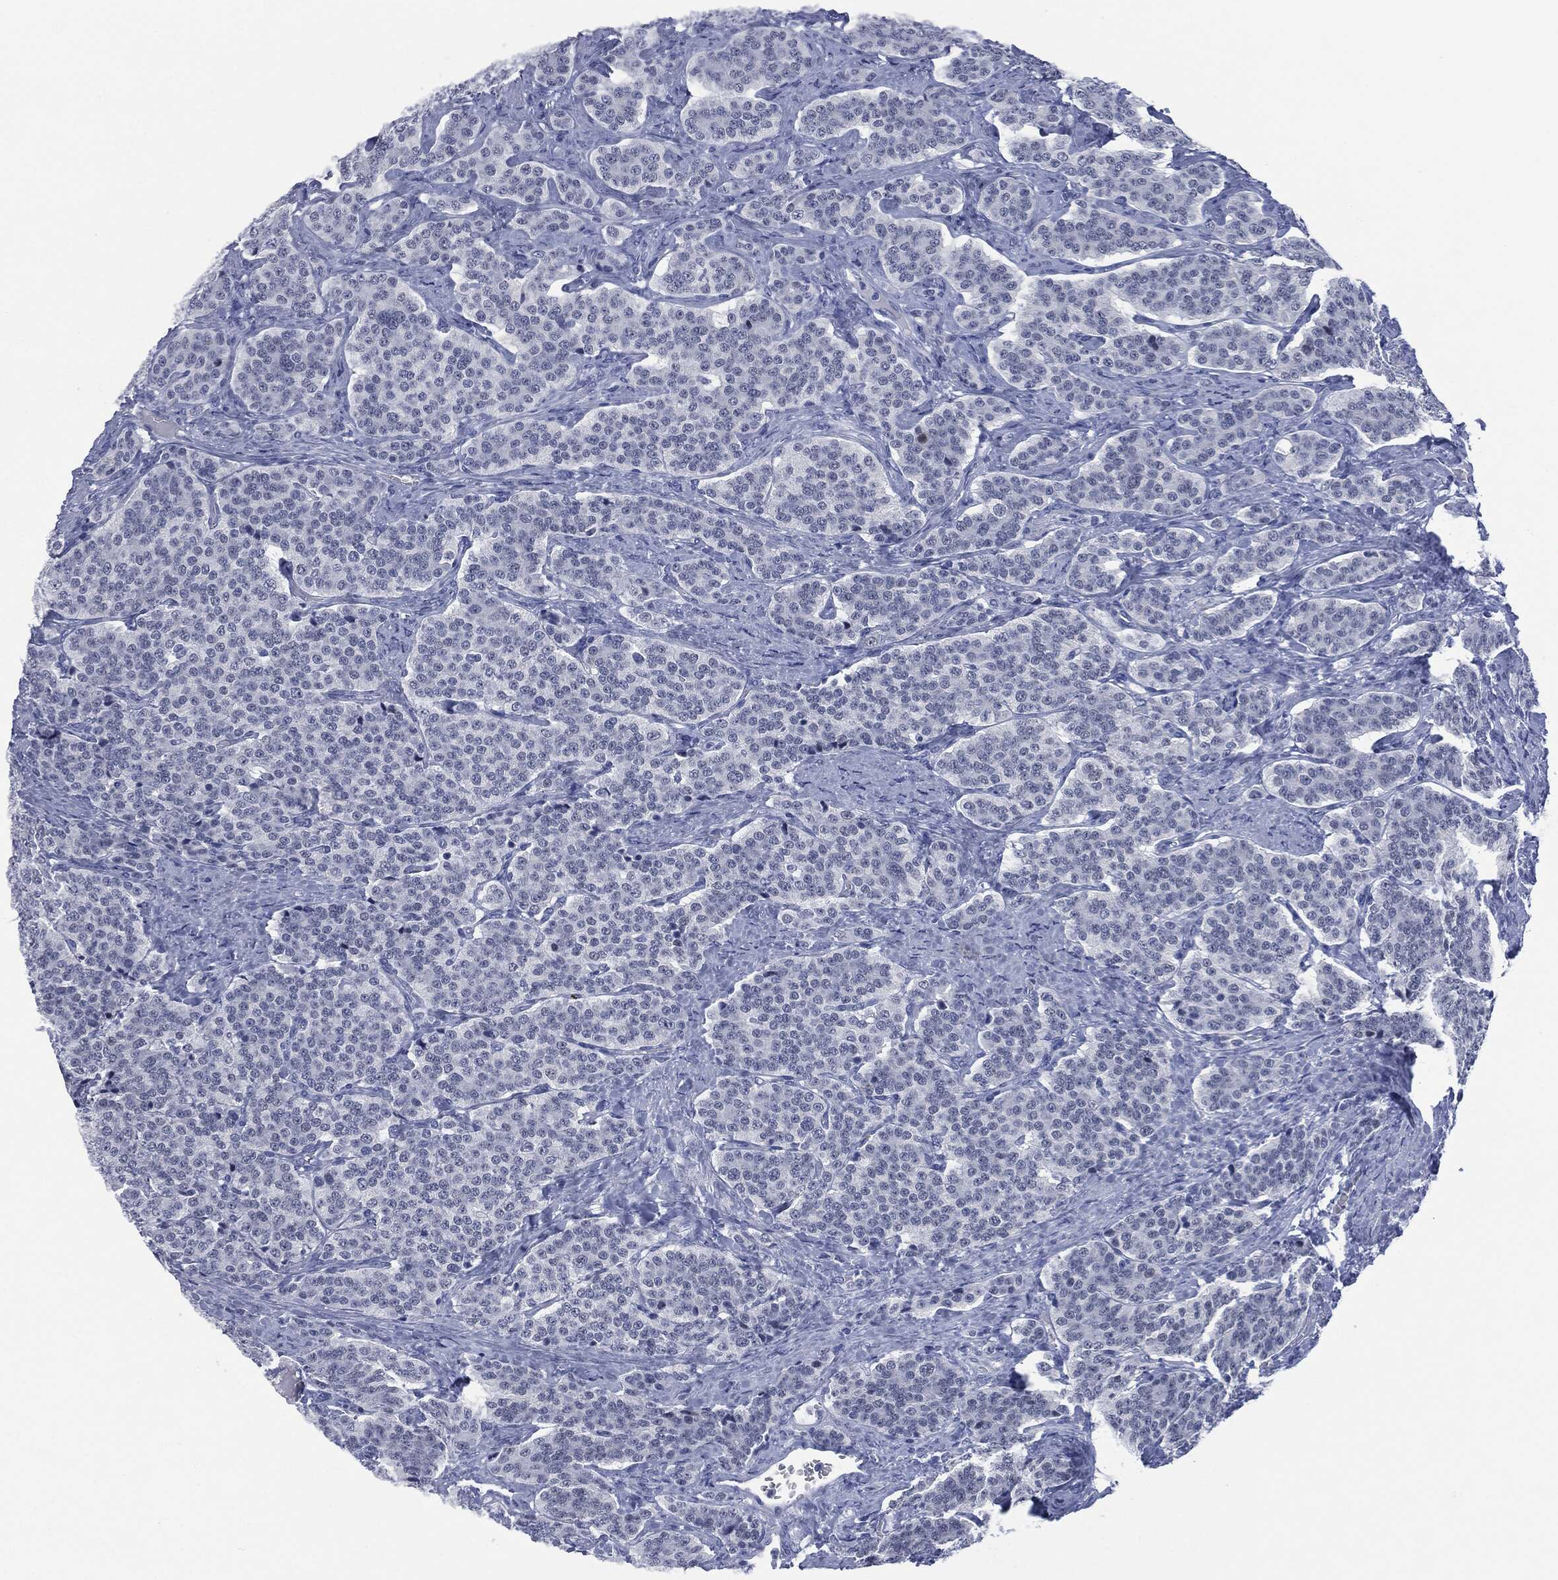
{"staining": {"intensity": "negative", "quantity": "none", "location": "none"}, "tissue": "carcinoid", "cell_type": "Tumor cells", "image_type": "cancer", "snomed": [{"axis": "morphology", "description": "Carcinoid, malignant, NOS"}, {"axis": "topography", "description": "Small intestine"}], "caption": "IHC image of human carcinoid (malignant) stained for a protein (brown), which displays no staining in tumor cells. The staining is performed using DAB (3,3'-diaminobenzidine) brown chromogen with nuclei counter-stained in using hematoxylin.", "gene": "MUC16", "patient": {"sex": "female", "age": 58}}